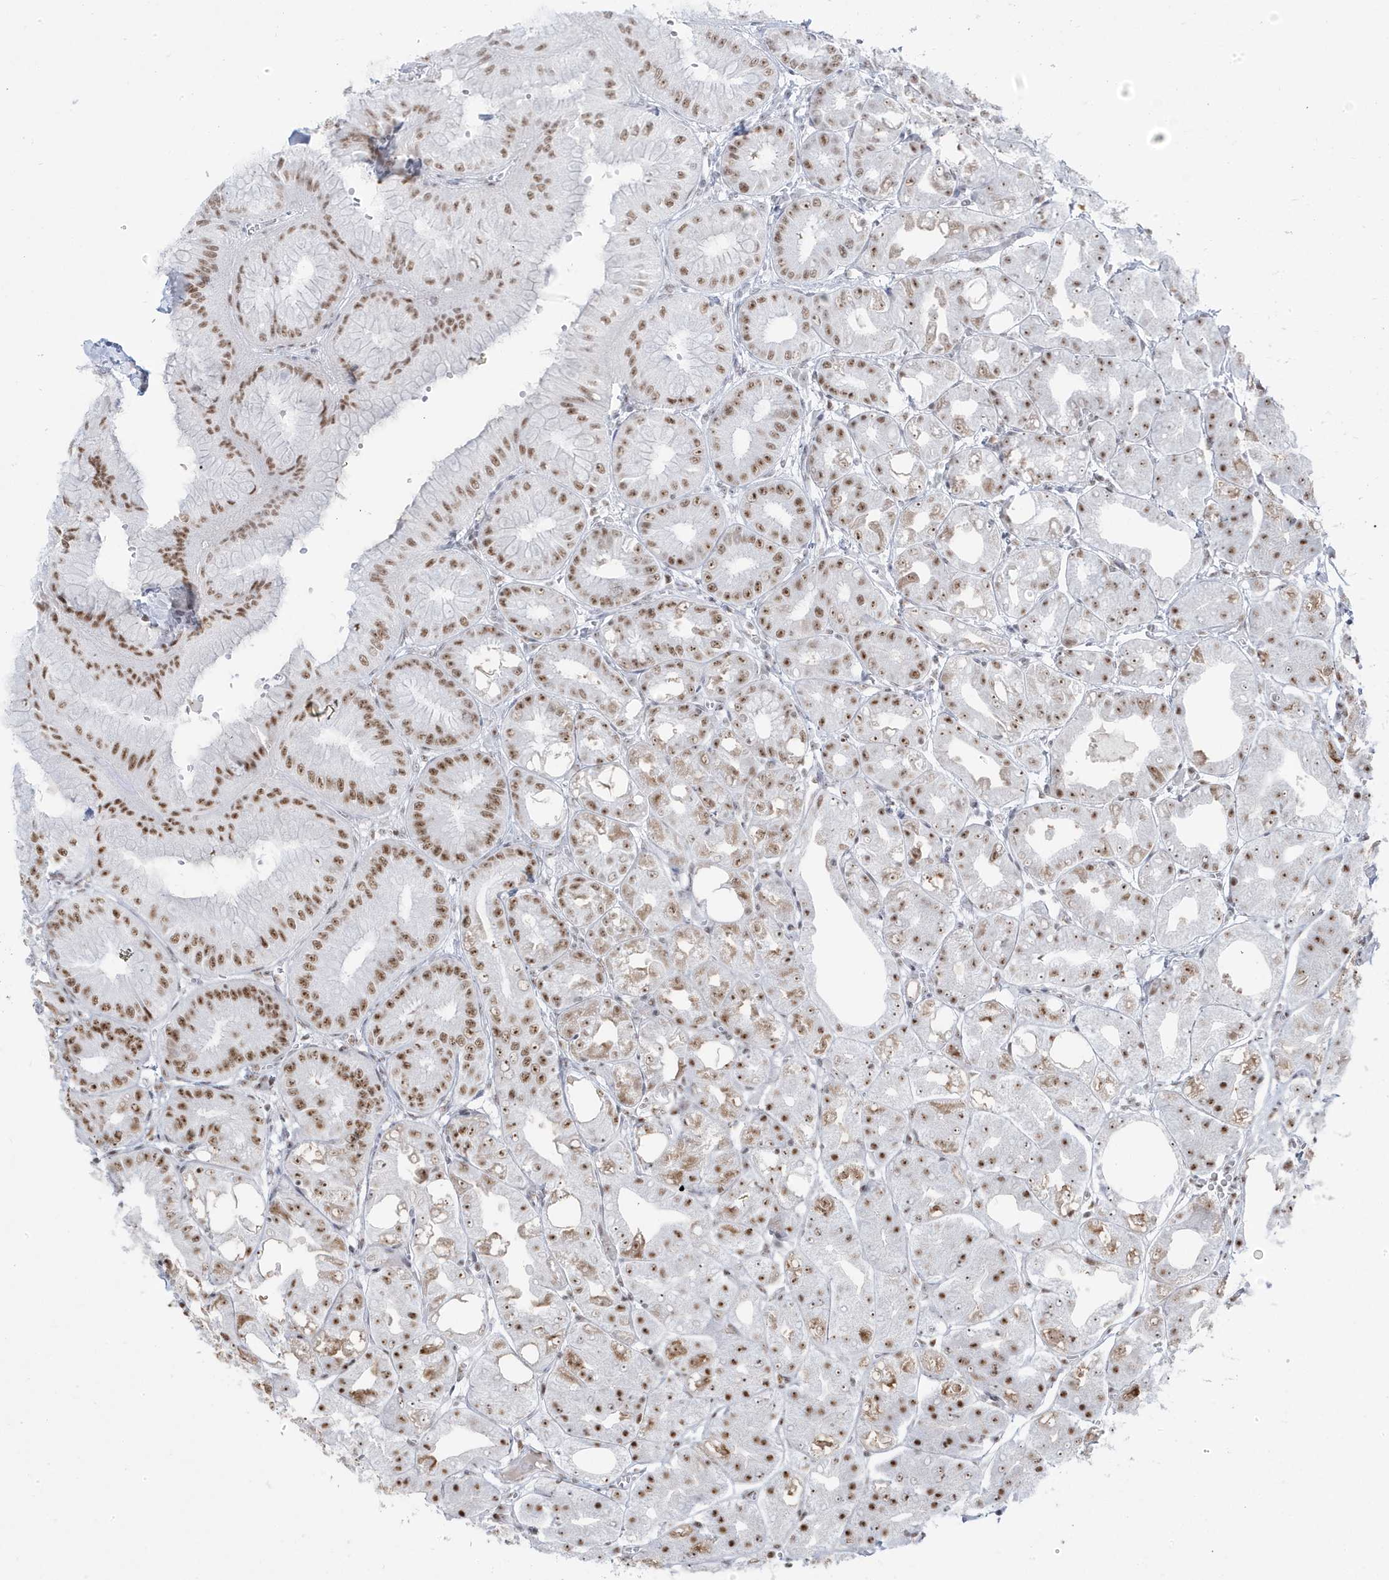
{"staining": {"intensity": "strong", "quantity": "25%-75%", "location": "nuclear"}, "tissue": "stomach", "cell_type": "Glandular cells", "image_type": "normal", "snomed": [{"axis": "morphology", "description": "Normal tissue, NOS"}, {"axis": "topography", "description": "Stomach, lower"}], "caption": "Immunohistochemistry (DAB) staining of unremarkable human stomach shows strong nuclear protein expression in approximately 25%-75% of glandular cells.", "gene": "MTREX", "patient": {"sex": "male", "age": 71}}